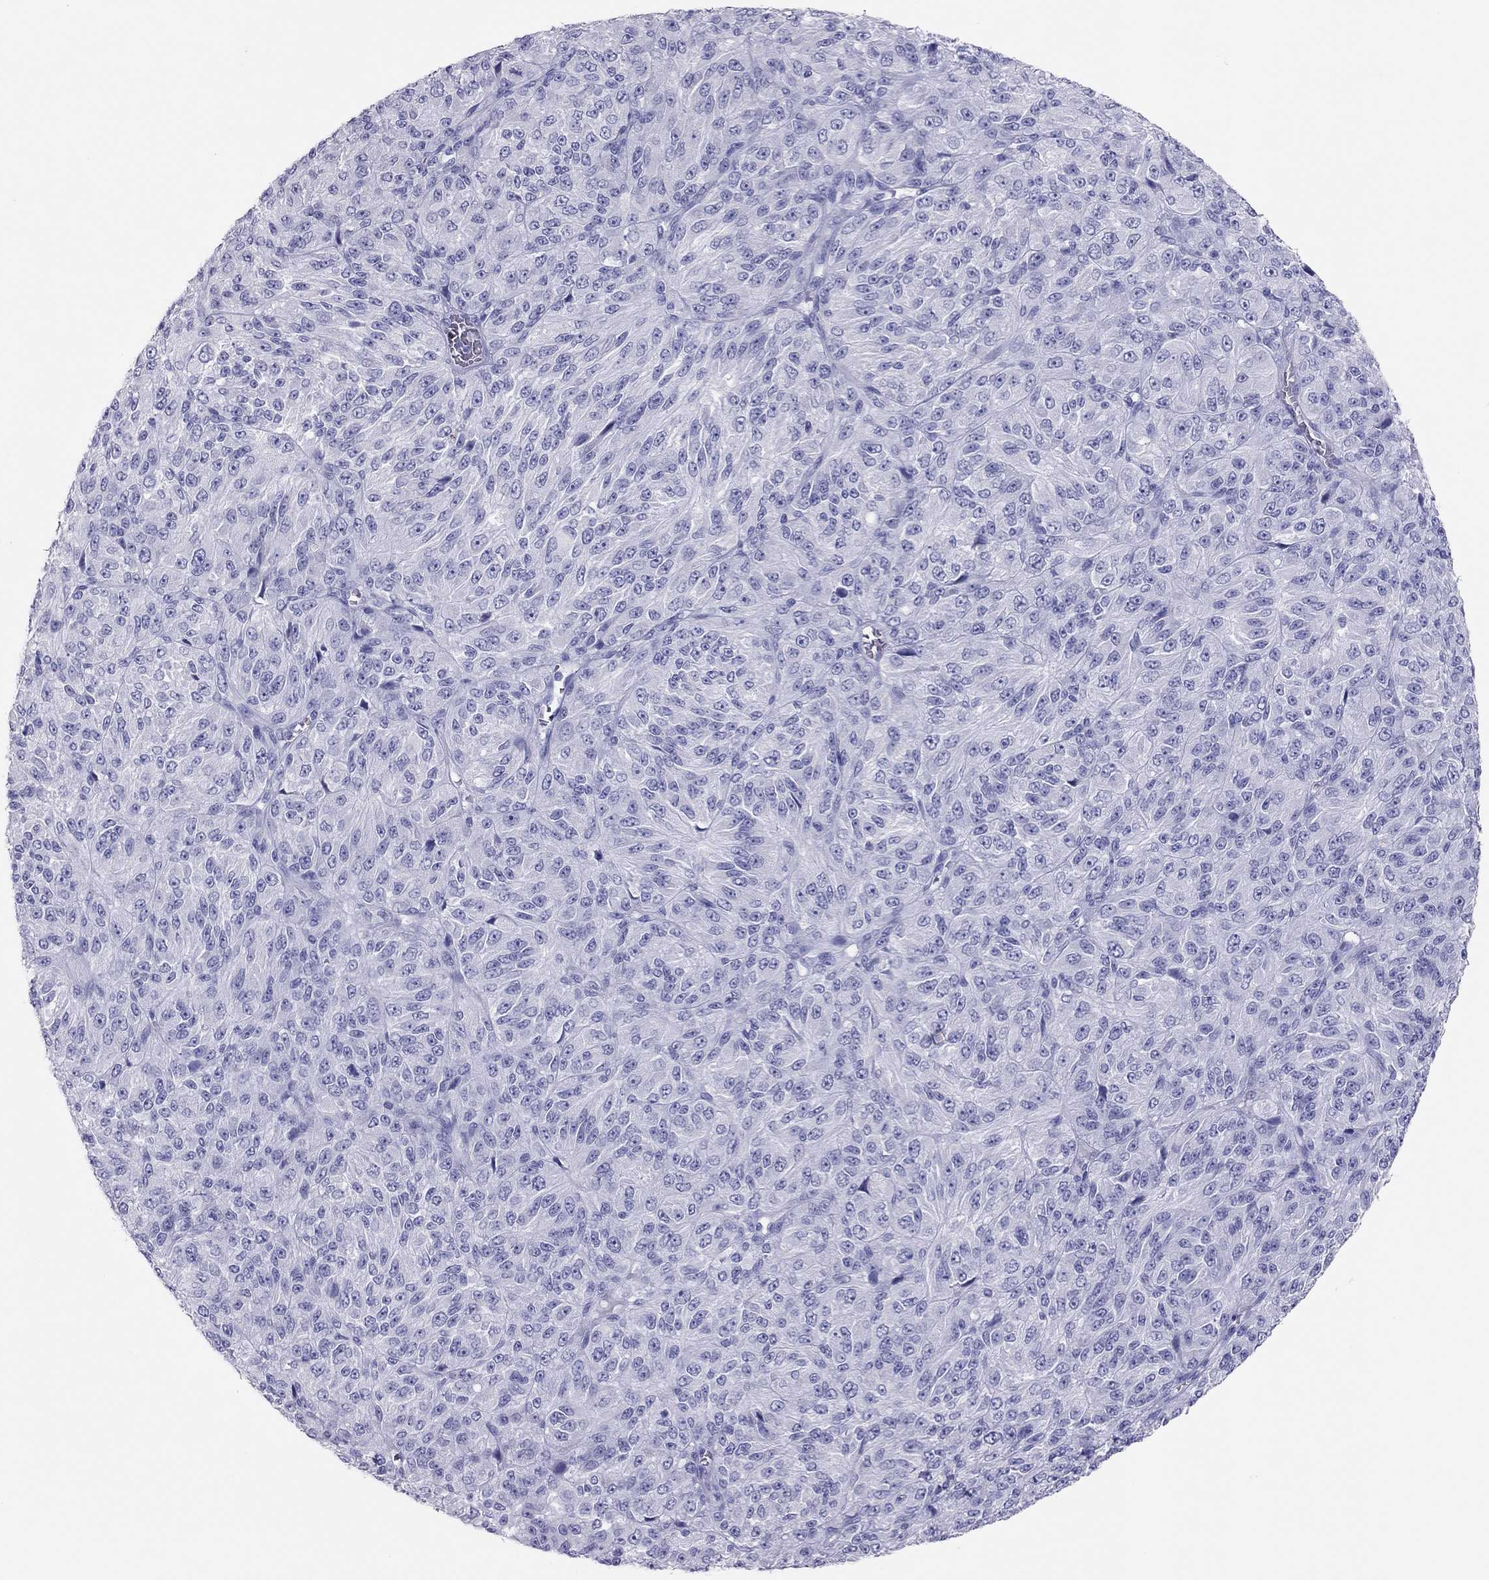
{"staining": {"intensity": "negative", "quantity": "none", "location": "none"}, "tissue": "melanoma", "cell_type": "Tumor cells", "image_type": "cancer", "snomed": [{"axis": "morphology", "description": "Malignant melanoma, Metastatic site"}, {"axis": "topography", "description": "Brain"}], "caption": "Micrograph shows no protein staining in tumor cells of melanoma tissue.", "gene": "TSHB", "patient": {"sex": "female", "age": 56}}